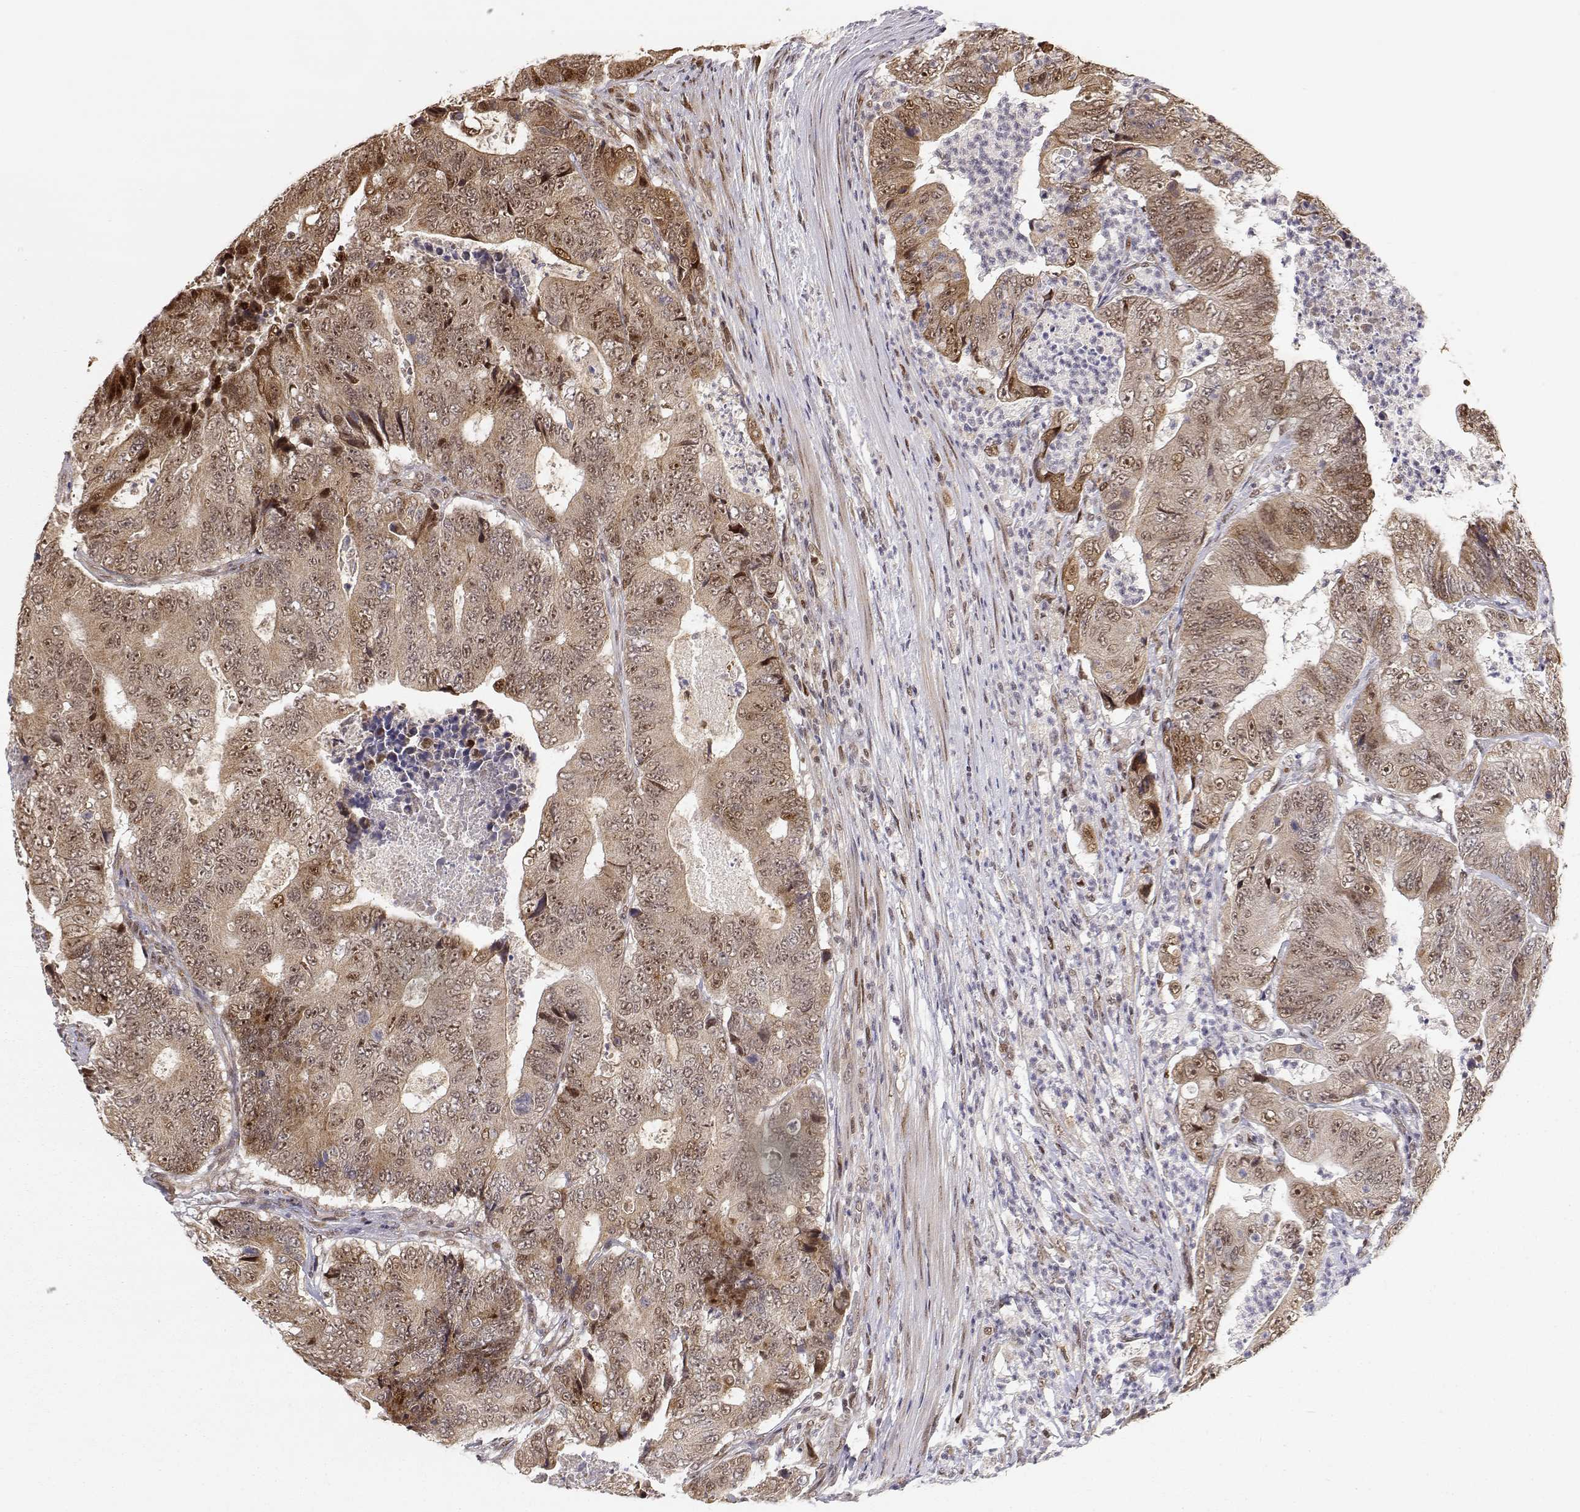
{"staining": {"intensity": "weak", "quantity": ">75%", "location": "cytoplasmic/membranous,nuclear"}, "tissue": "colorectal cancer", "cell_type": "Tumor cells", "image_type": "cancer", "snomed": [{"axis": "morphology", "description": "Adenocarcinoma, NOS"}, {"axis": "topography", "description": "Colon"}], "caption": "Brown immunohistochemical staining in adenocarcinoma (colorectal) exhibits weak cytoplasmic/membranous and nuclear expression in about >75% of tumor cells.", "gene": "BRCA1", "patient": {"sex": "female", "age": 48}}